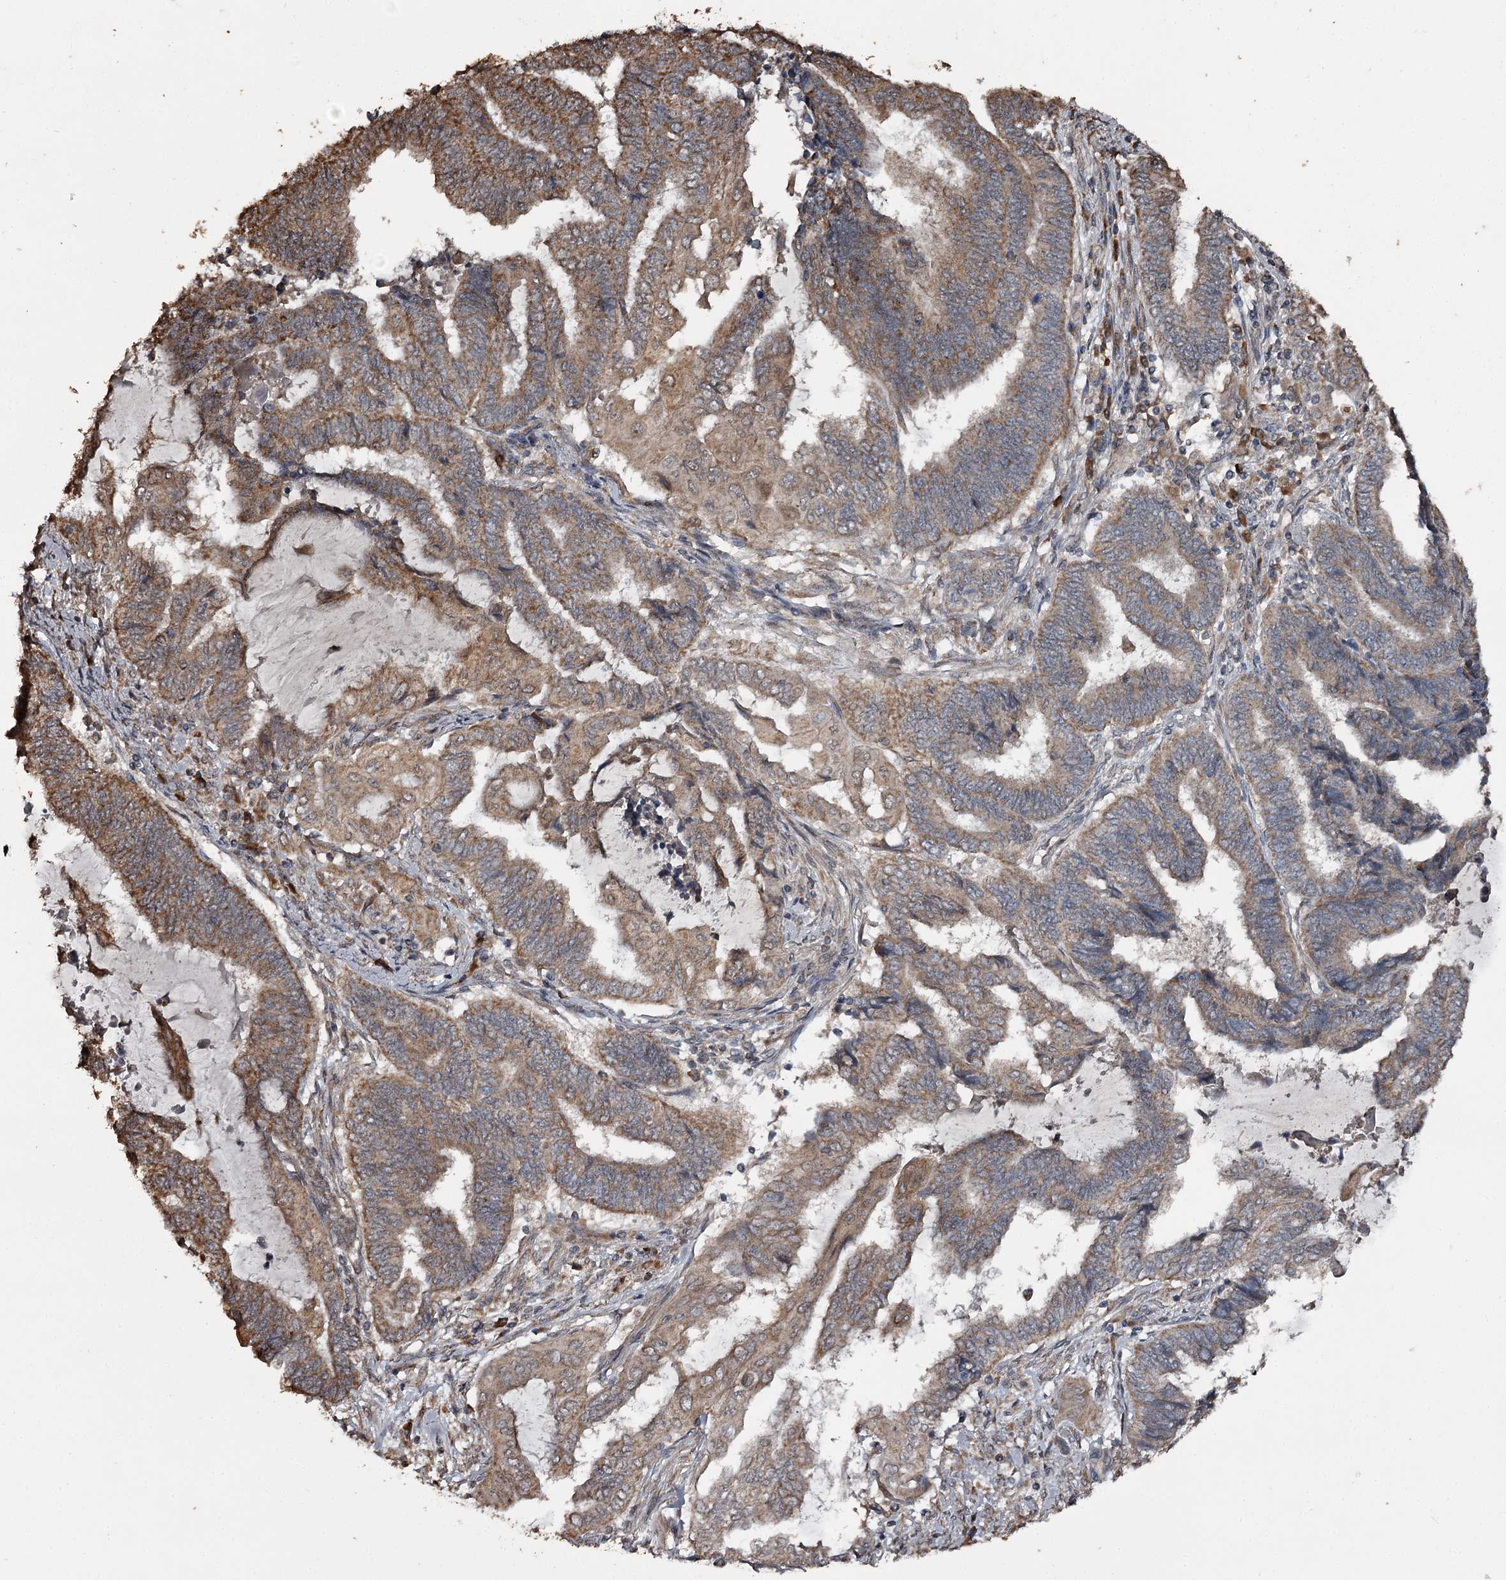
{"staining": {"intensity": "moderate", "quantity": ">75%", "location": "cytoplasmic/membranous"}, "tissue": "endometrial cancer", "cell_type": "Tumor cells", "image_type": "cancer", "snomed": [{"axis": "morphology", "description": "Adenocarcinoma, NOS"}, {"axis": "topography", "description": "Uterus"}, {"axis": "topography", "description": "Endometrium"}], "caption": "An immunohistochemistry (IHC) photomicrograph of neoplastic tissue is shown. Protein staining in brown shows moderate cytoplasmic/membranous positivity in endometrial adenocarcinoma within tumor cells.", "gene": "WIPI1", "patient": {"sex": "female", "age": 70}}